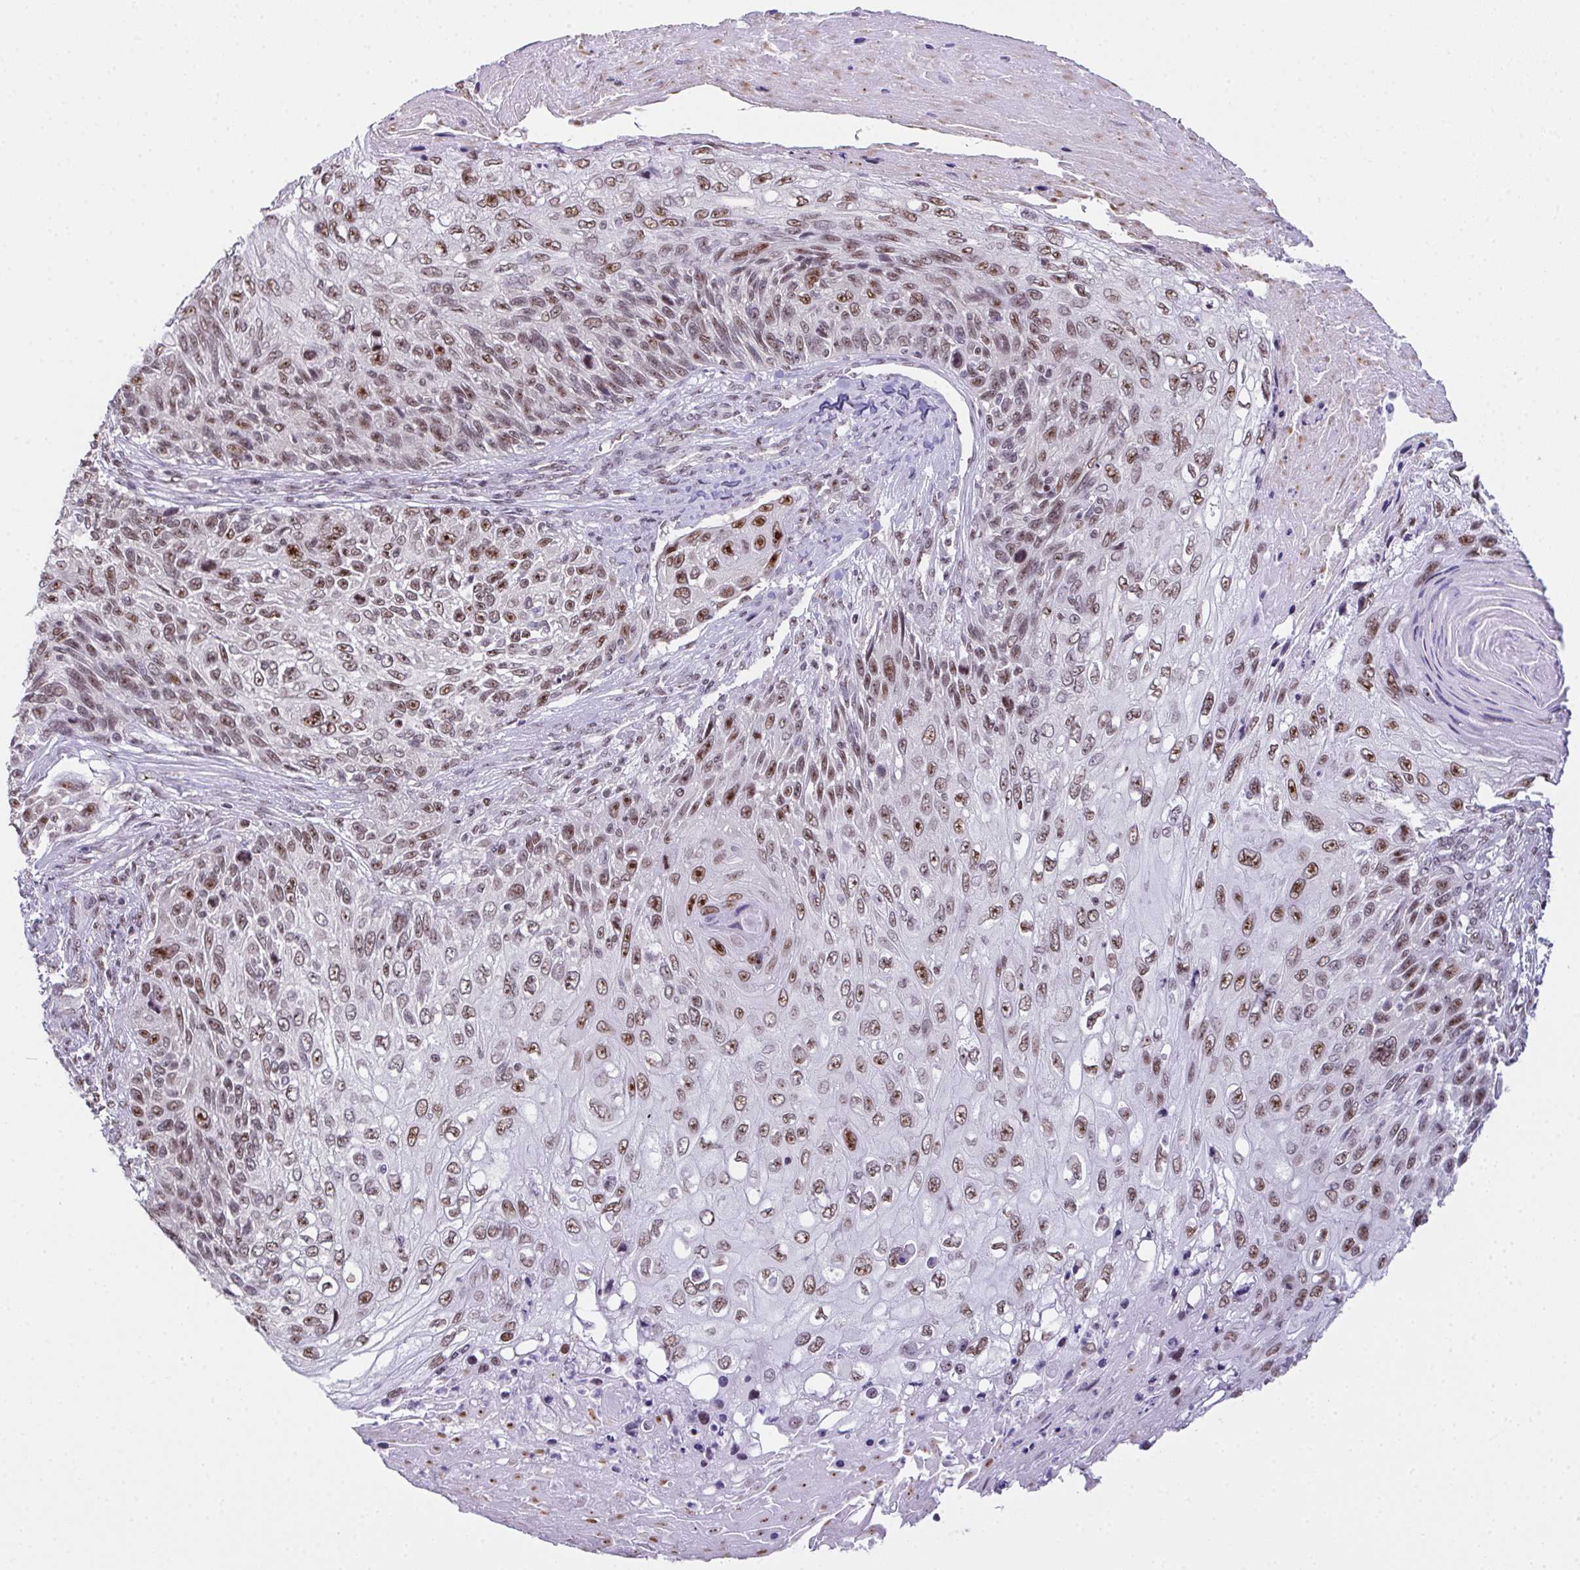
{"staining": {"intensity": "moderate", "quantity": ">75%", "location": "nuclear"}, "tissue": "skin cancer", "cell_type": "Tumor cells", "image_type": "cancer", "snomed": [{"axis": "morphology", "description": "Squamous cell carcinoma, NOS"}, {"axis": "topography", "description": "Skin"}], "caption": "DAB immunohistochemical staining of skin cancer (squamous cell carcinoma) demonstrates moderate nuclear protein positivity in about >75% of tumor cells.", "gene": "ZNF800", "patient": {"sex": "male", "age": 92}}